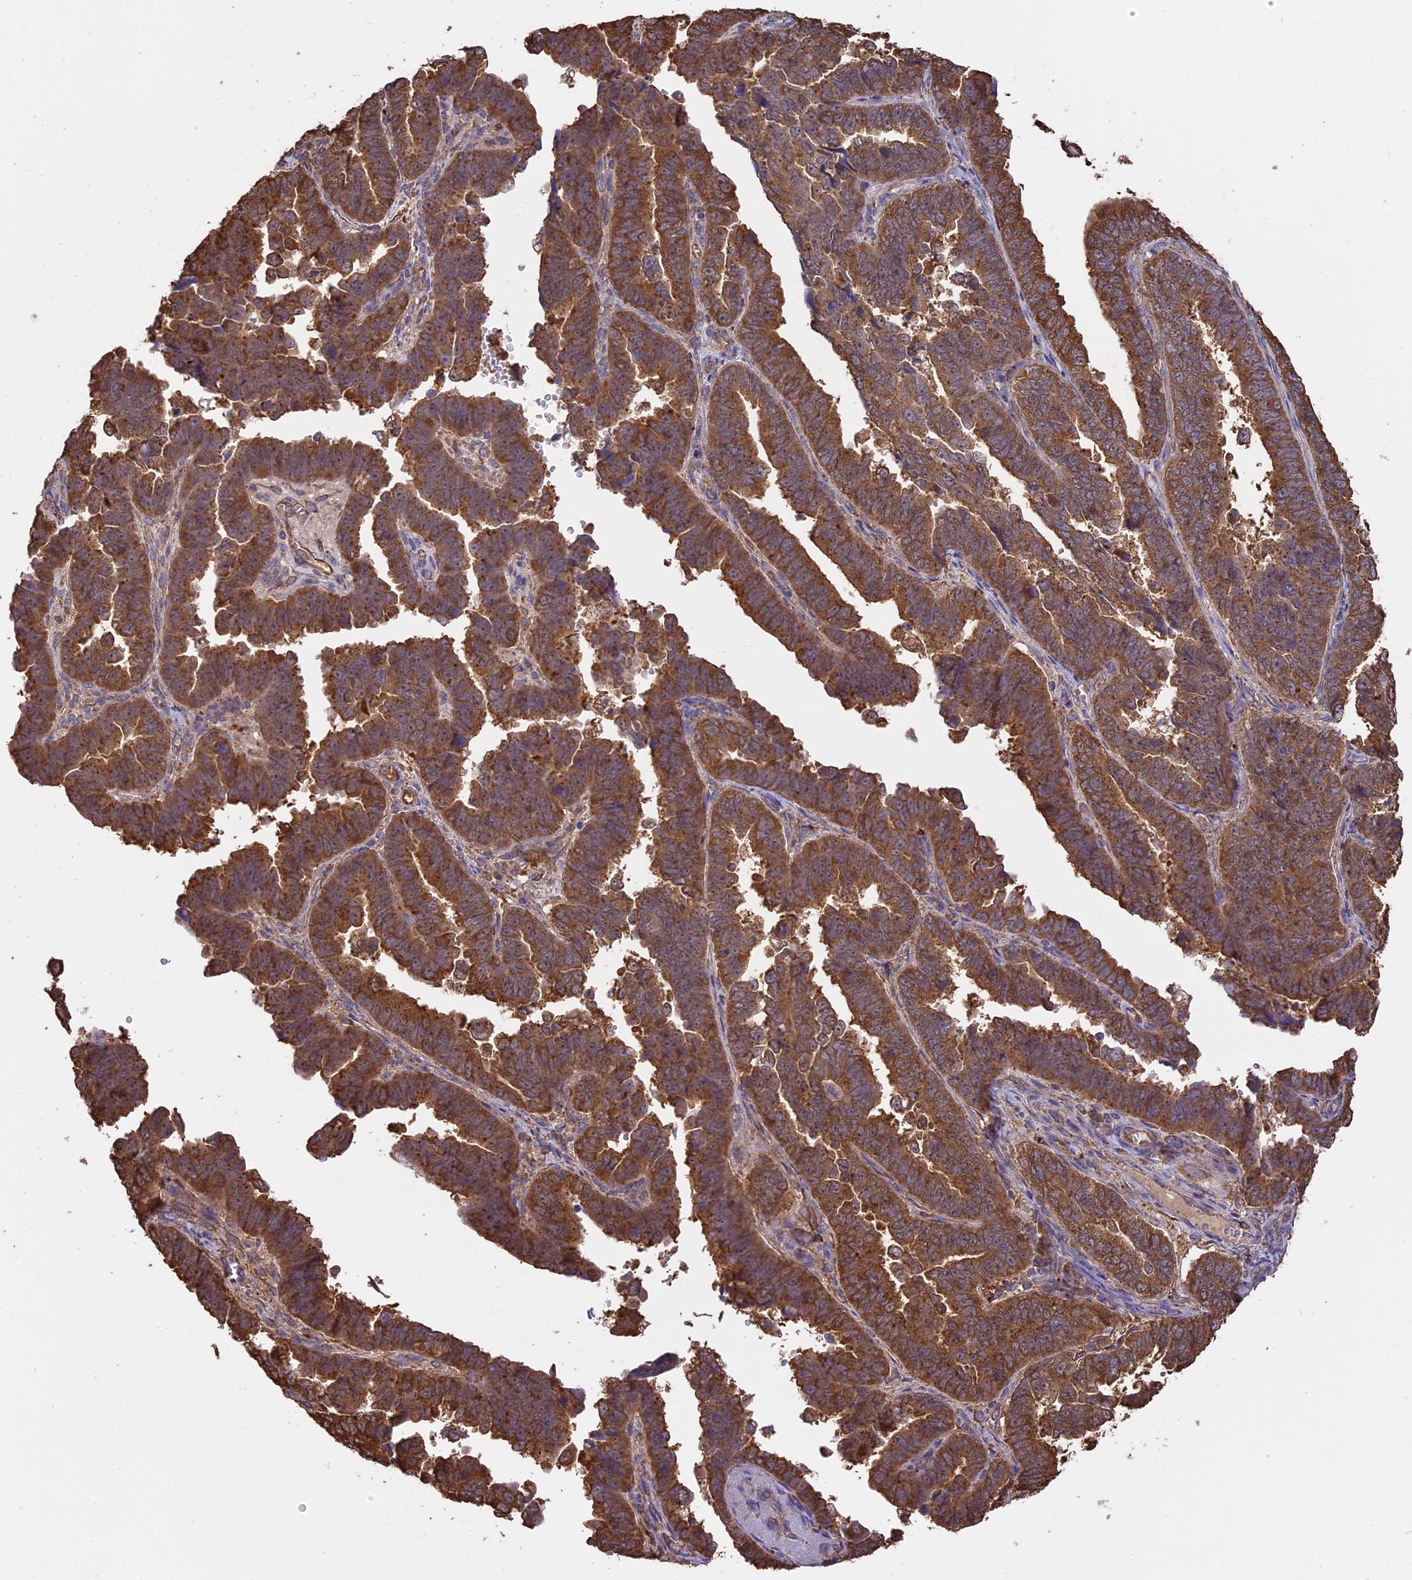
{"staining": {"intensity": "strong", "quantity": ">75%", "location": "cytoplasmic/membranous"}, "tissue": "endometrial cancer", "cell_type": "Tumor cells", "image_type": "cancer", "snomed": [{"axis": "morphology", "description": "Adenocarcinoma, NOS"}, {"axis": "topography", "description": "Endometrium"}], "caption": "Strong cytoplasmic/membranous positivity is present in approximately >75% of tumor cells in endometrial cancer.", "gene": "ARHGAP19", "patient": {"sex": "female", "age": 75}}